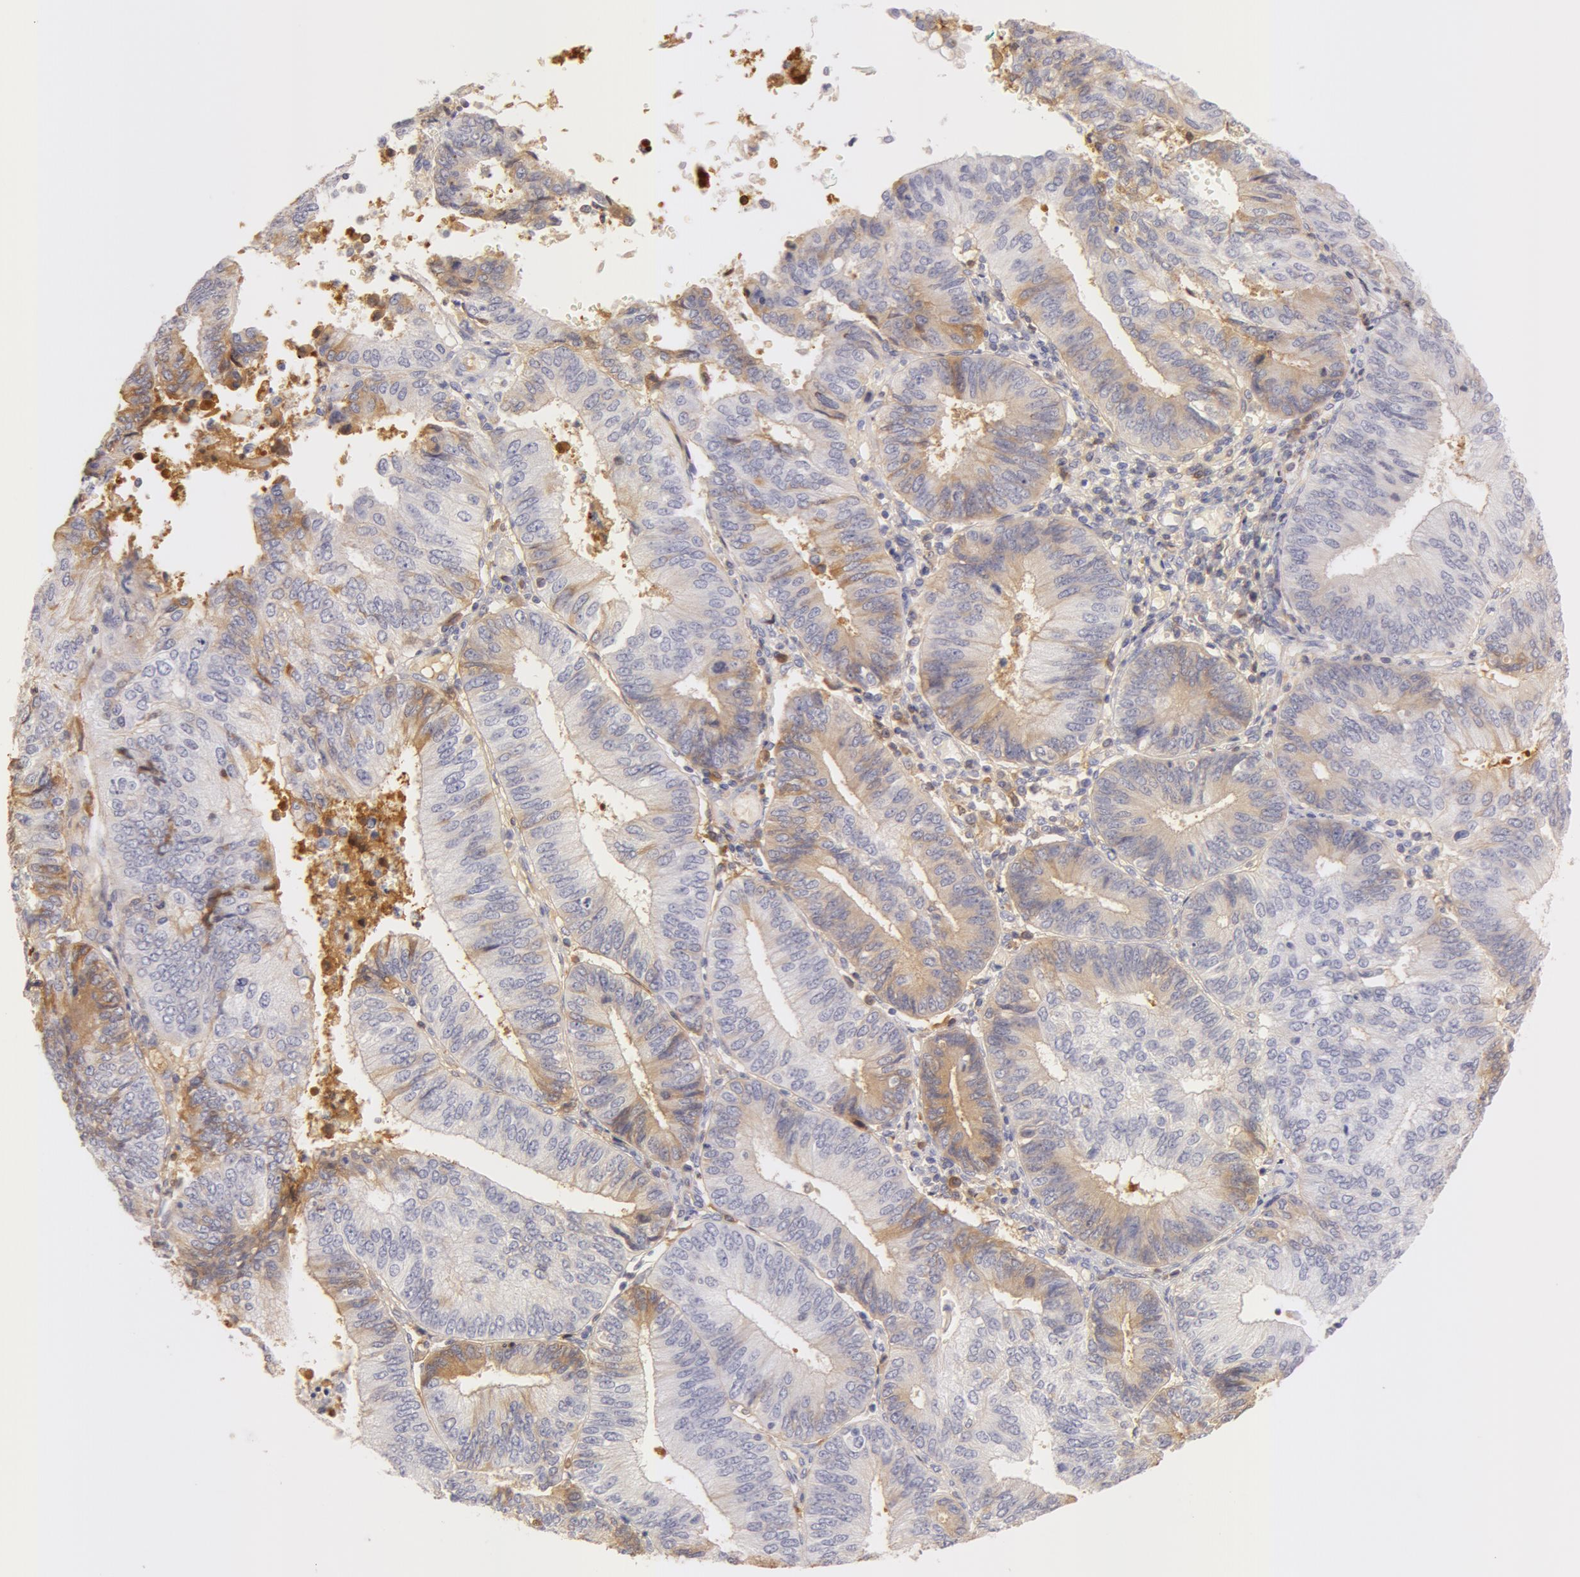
{"staining": {"intensity": "weak", "quantity": "<25%", "location": "cytoplasmic/membranous"}, "tissue": "endometrial cancer", "cell_type": "Tumor cells", "image_type": "cancer", "snomed": [{"axis": "morphology", "description": "Adenocarcinoma, NOS"}, {"axis": "topography", "description": "Endometrium"}], "caption": "Tumor cells show no significant protein positivity in endometrial adenocarcinoma.", "gene": "GC", "patient": {"sex": "female", "age": 55}}